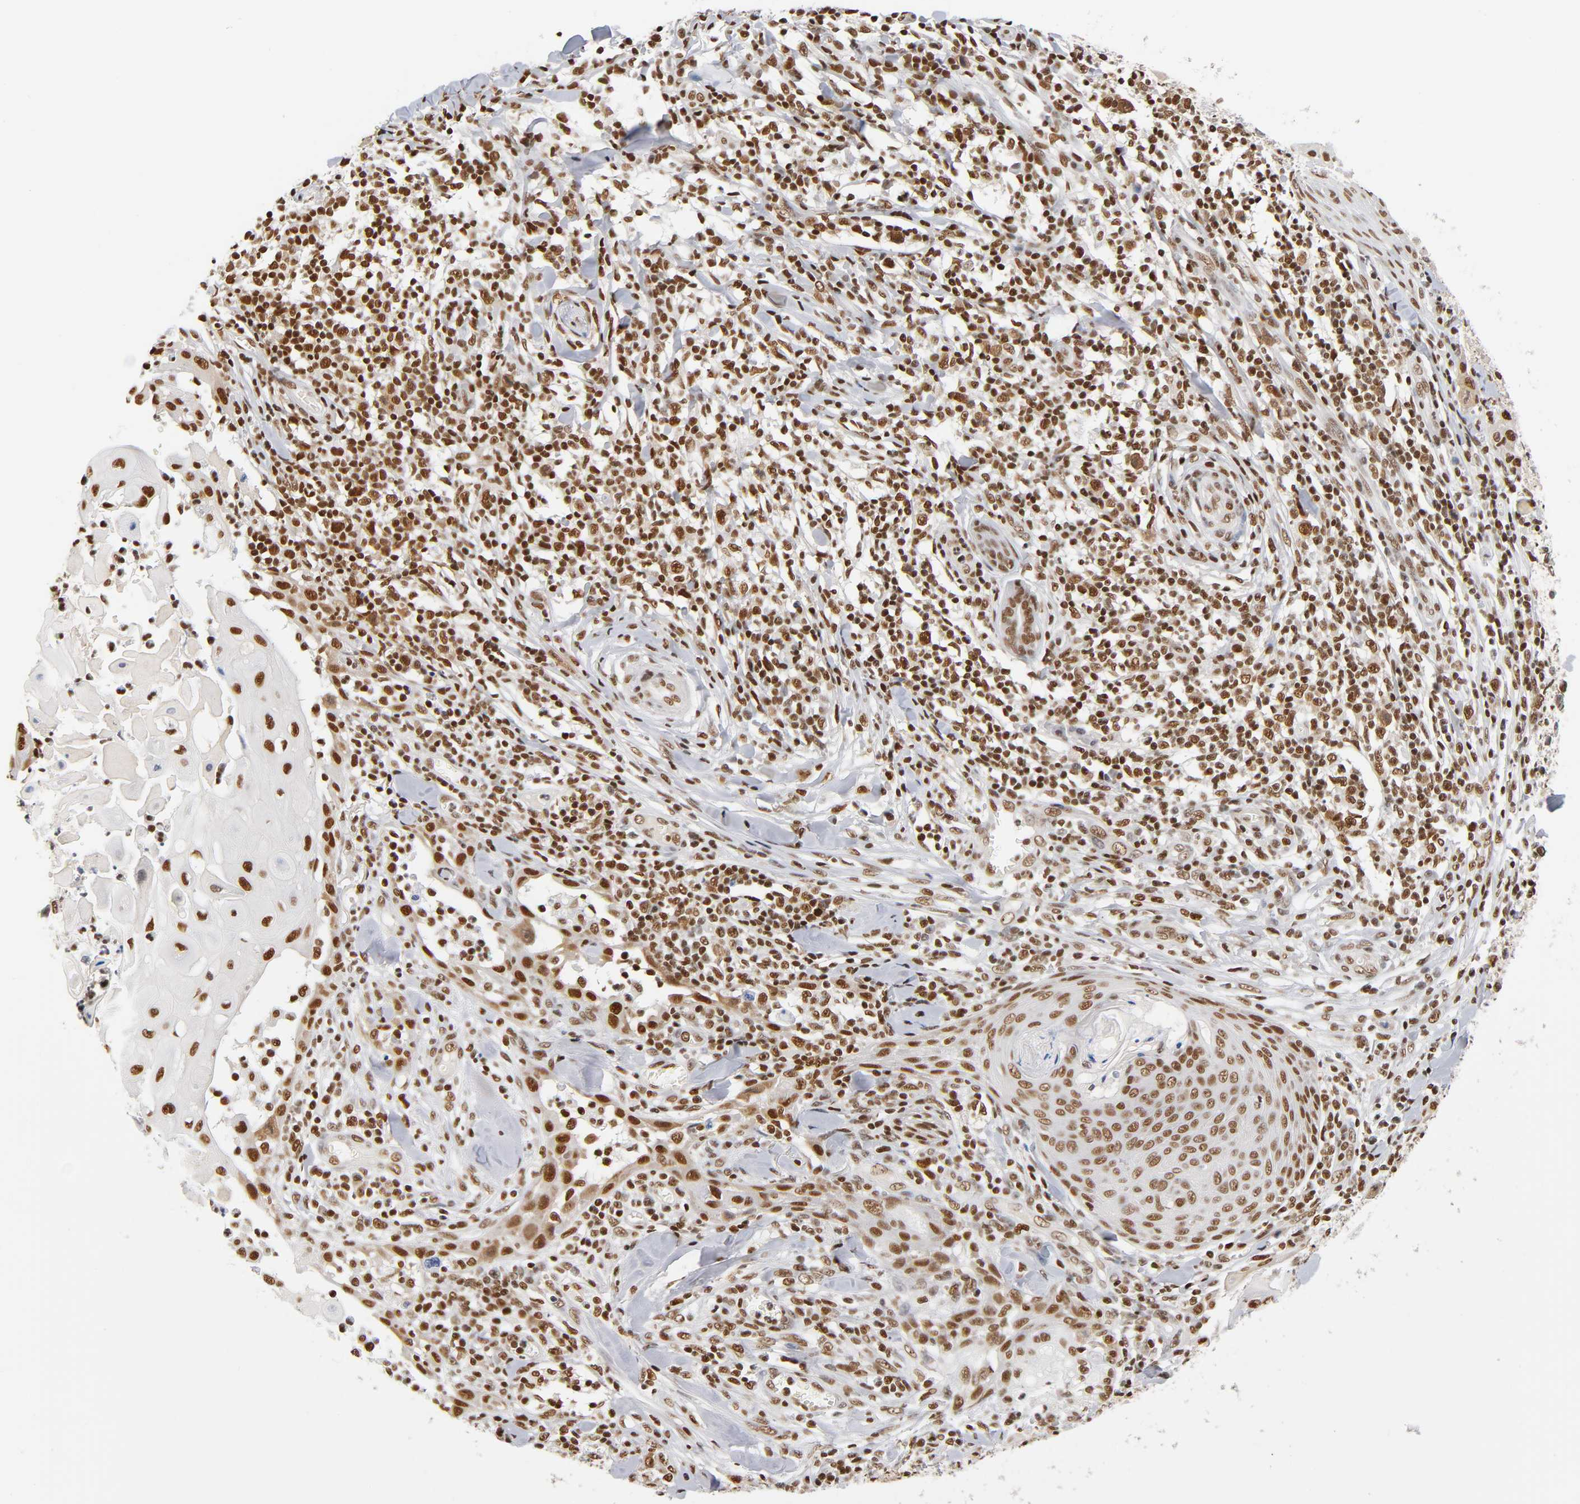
{"staining": {"intensity": "strong", "quantity": ">75%", "location": "nuclear"}, "tissue": "skin cancer", "cell_type": "Tumor cells", "image_type": "cancer", "snomed": [{"axis": "morphology", "description": "Squamous cell carcinoma, NOS"}, {"axis": "topography", "description": "Skin"}], "caption": "The immunohistochemical stain shows strong nuclear positivity in tumor cells of skin cancer tissue. The staining is performed using DAB brown chromogen to label protein expression. The nuclei are counter-stained blue using hematoxylin.", "gene": "ILKAP", "patient": {"sex": "male", "age": 24}}